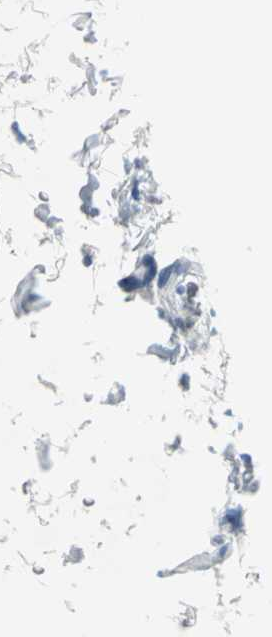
{"staining": {"intensity": "negative", "quantity": "none", "location": "none"}, "tissue": "urinary bladder", "cell_type": "Urothelial cells", "image_type": "normal", "snomed": [{"axis": "morphology", "description": "Normal tissue, NOS"}, {"axis": "topography", "description": "Urinary bladder"}], "caption": "Image shows no significant protein staining in urothelial cells of unremarkable urinary bladder.", "gene": "PKLR", "patient": {"sex": "male", "age": 51}}